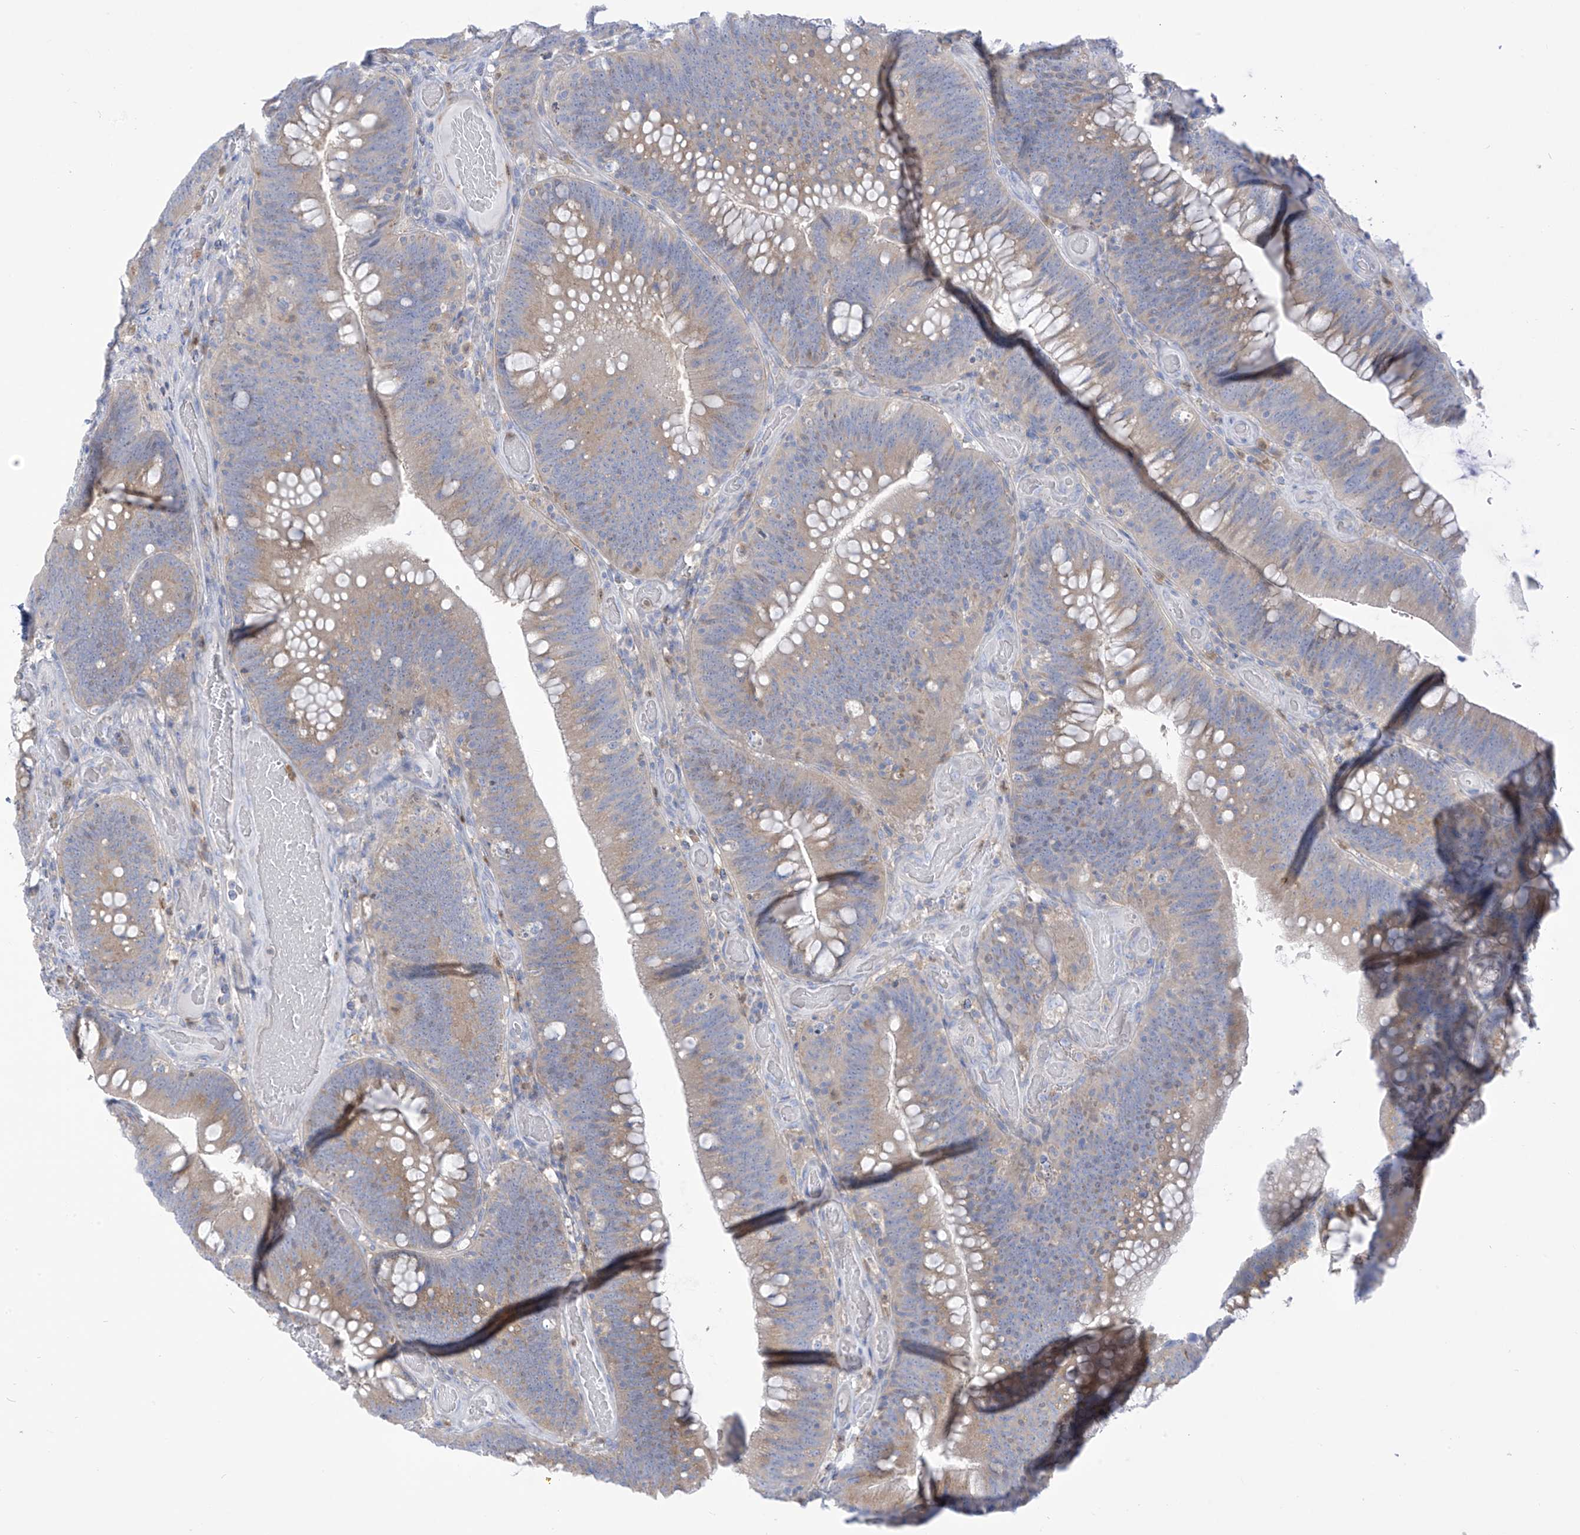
{"staining": {"intensity": "weak", "quantity": "<25%", "location": "cytoplasmic/membranous"}, "tissue": "colorectal cancer", "cell_type": "Tumor cells", "image_type": "cancer", "snomed": [{"axis": "morphology", "description": "Normal tissue, NOS"}, {"axis": "topography", "description": "Colon"}], "caption": "Image shows no protein positivity in tumor cells of colorectal cancer tissue.", "gene": "FABP2", "patient": {"sex": "female", "age": 82}}